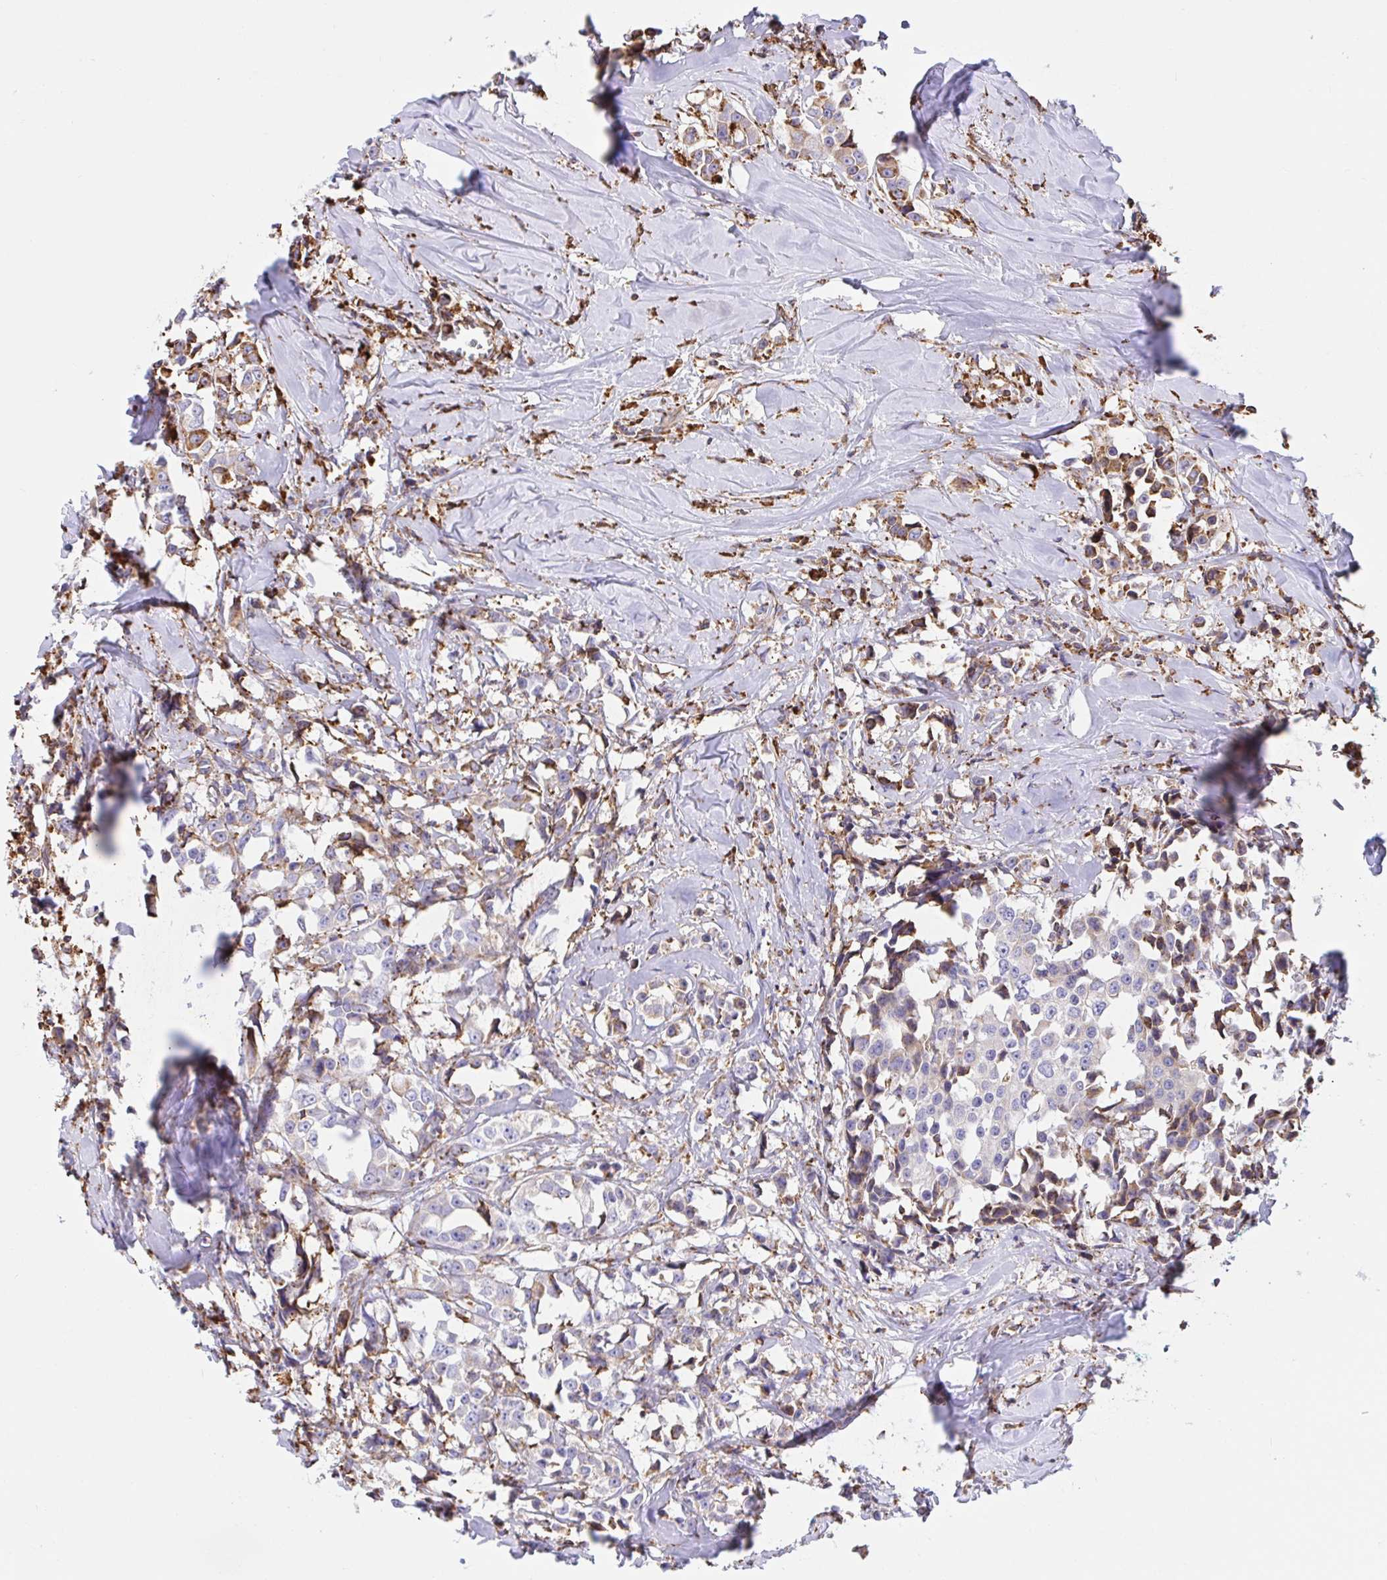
{"staining": {"intensity": "weak", "quantity": "<25%", "location": "cytoplasmic/membranous"}, "tissue": "breast cancer", "cell_type": "Tumor cells", "image_type": "cancer", "snomed": [{"axis": "morphology", "description": "Duct carcinoma"}, {"axis": "topography", "description": "Breast"}], "caption": "This is a photomicrograph of immunohistochemistry staining of breast invasive ductal carcinoma, which shows no staining in tumor cells. Brightfield microscopy of immunohistochemistry (IHC) stained with DAB (3,3'-diaminobenzidine) (brown) and hematoxylin (blue), captured at high magnification.", "gene": "CLGN", "patient": {"sex": "female", "age": 80}}